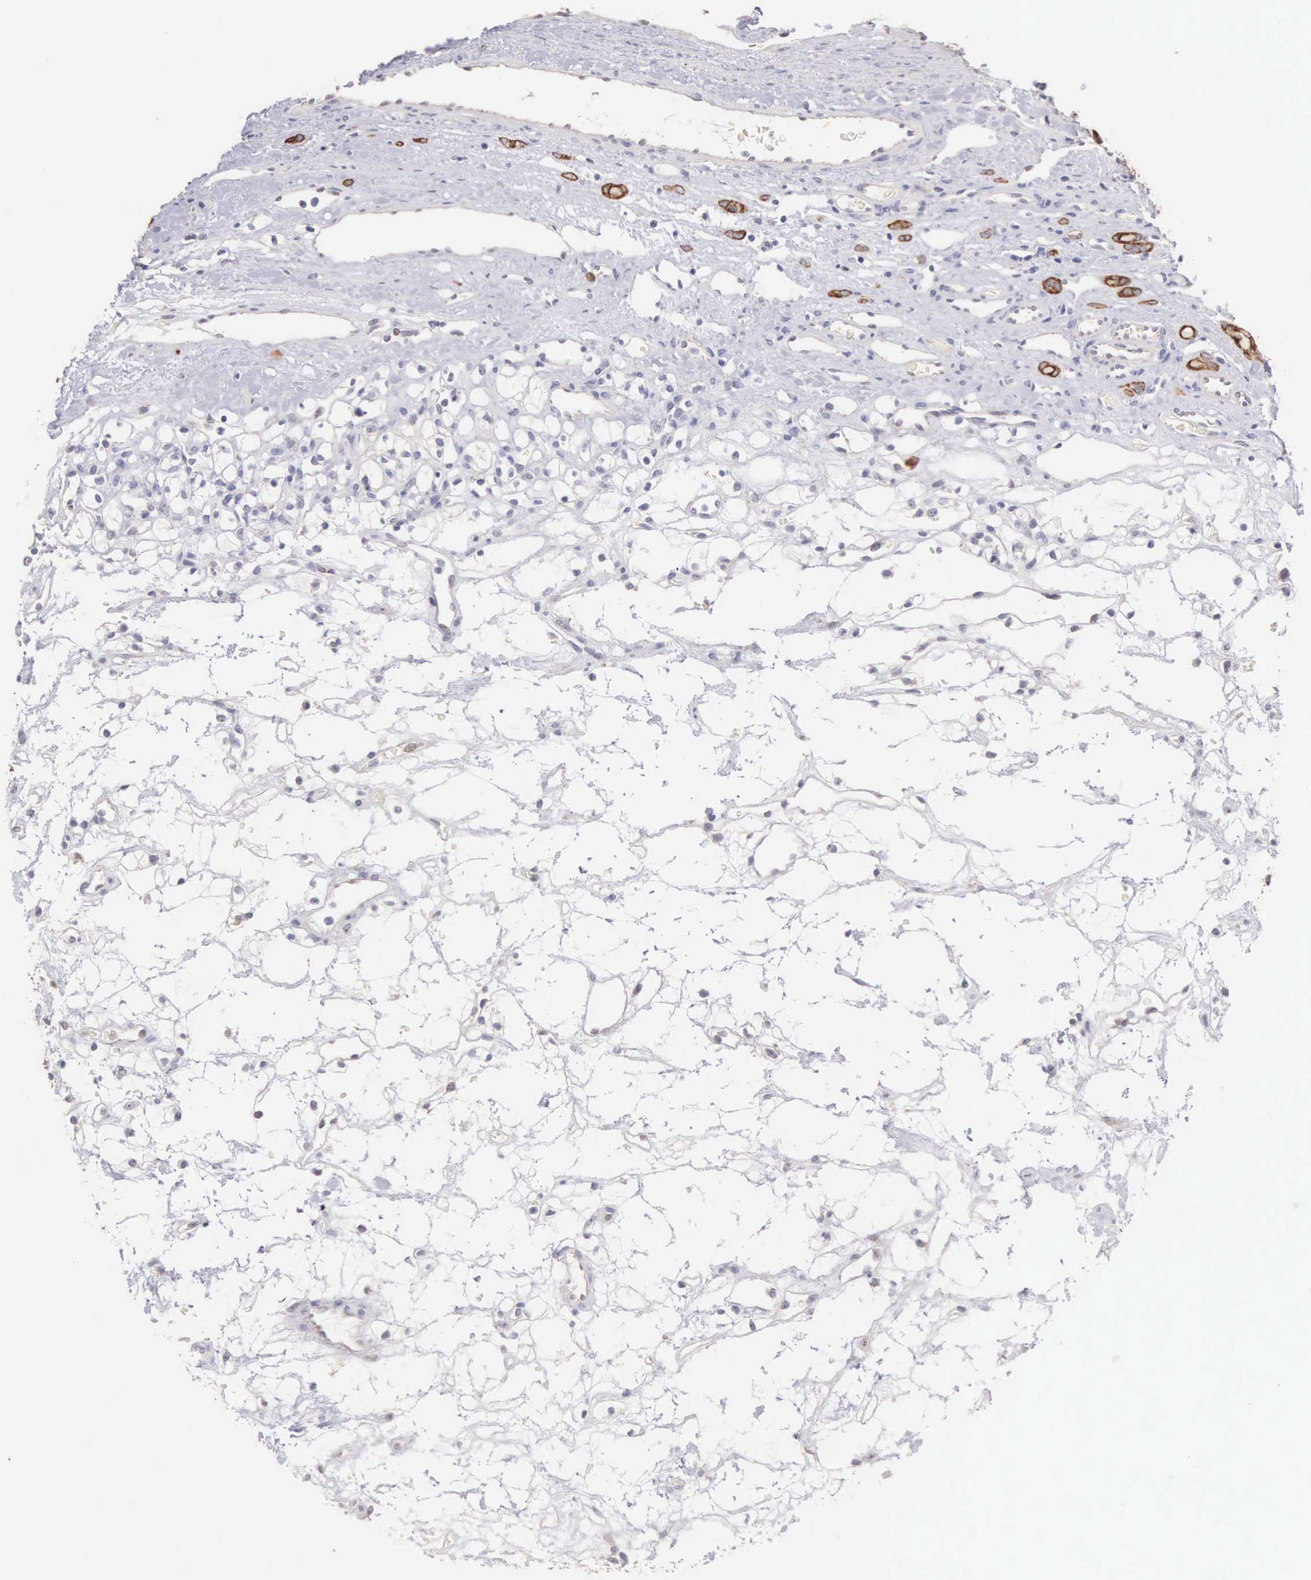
{"staining": {"intensity": "moderate", "quantity": "<25%", "location": "cytoplasmic/membranous"}, "tissue": "renal cancer", "cell_type": "Tumor cells", "image_type": "cancer", "snomed": [{"axis": "morphology", "description": "Adenocarcinoma, NOS"}, {"axis": "topography", "description": "Kidney"}], "caption": "Immunohistochemical staining of human renal adenocarcinoma reveals low levels of moderate cytoplasmic/membranous expression in about <25% of tumor cells.", "gene": "PIR", "patient": {"sex": "female", "age": 60}}